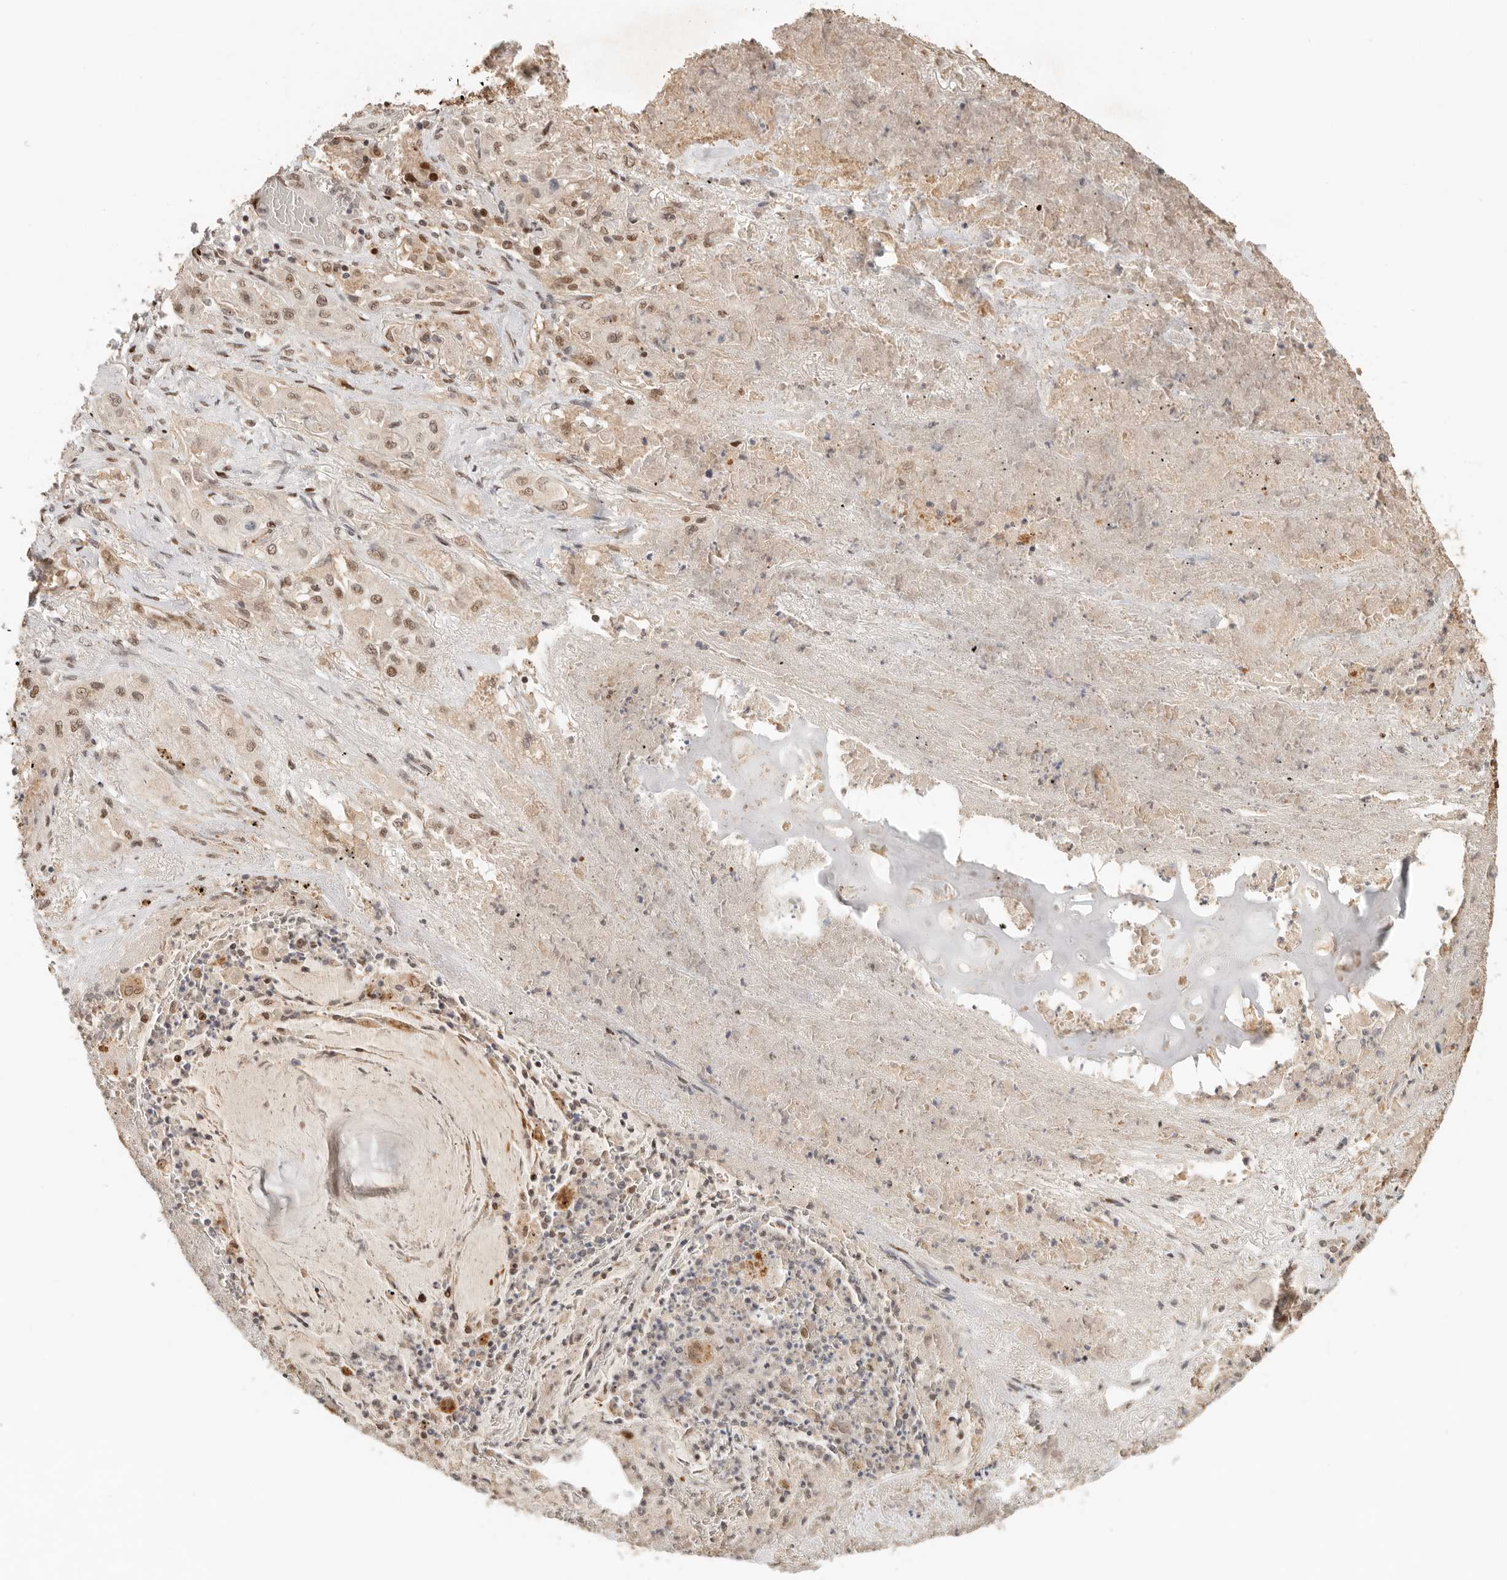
{"staining": {"intensity": "moderate", "quantity": ">75%", "location": "nuclear"}, "tissue": "lung cancer", "cell_type": "Tumor cells", "image_type": "cancer", "snomed": [{"axis": "morphology", "description": "Squamous cell carcinoma, NOS"}, {"axis": "topography", "description": "Lung"}], "caption": "Immunohistochemical staining of squamous cell carcinoma (lung) demonstrates medium levels of moderate nuclear positivity in about >75% of tumor cells.", "gene": "NPAS2", "patient": {"sex": "female", "age": 47}}